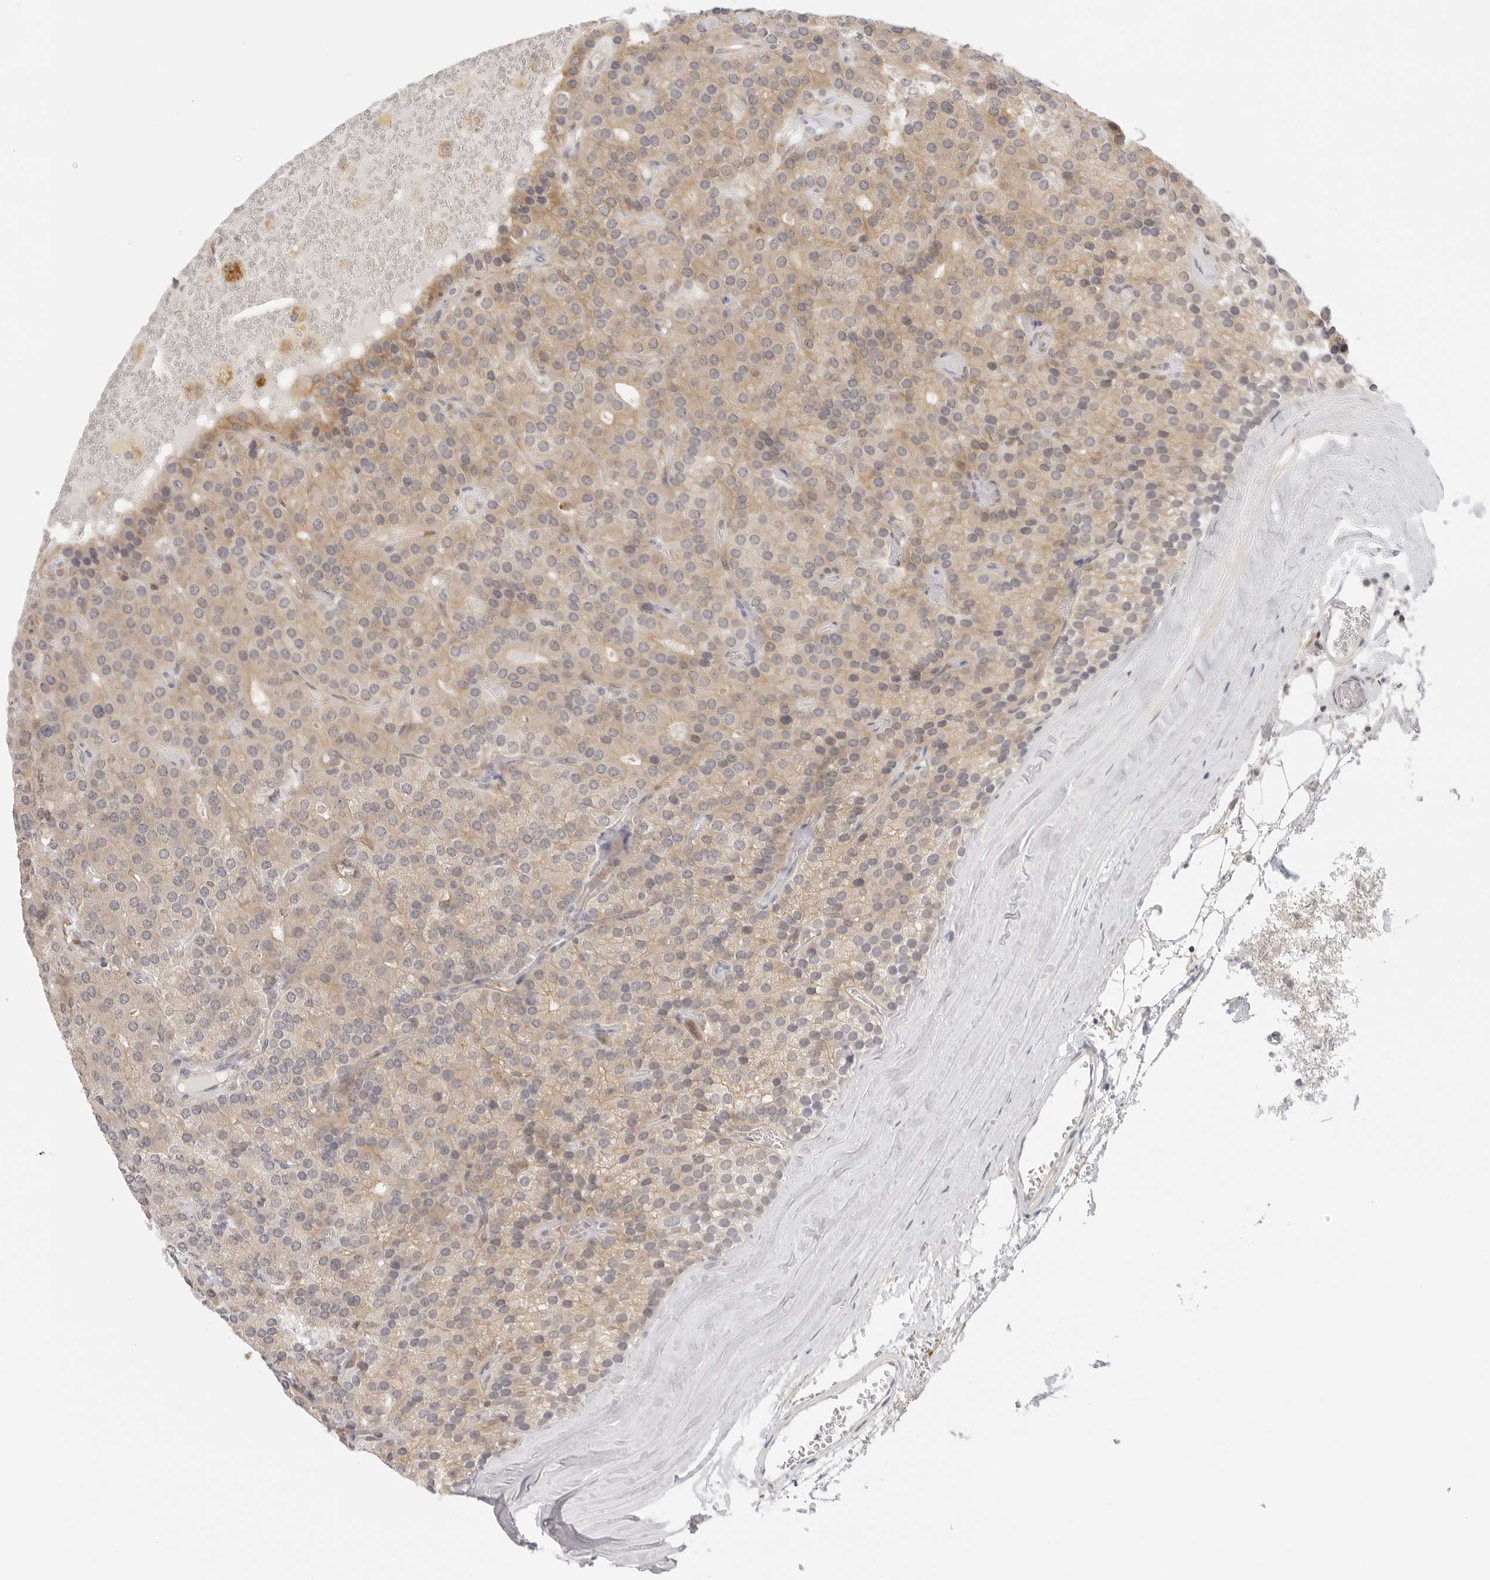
{"staining": {"intensity": "moderate", "quantity": ">75%", "location": "cytoplasmic/membranous"}, "tissue": "parathyroid gland", "cell_type": "Glandular cells", "image_type": "normal", "snomed": [{"axis": "morphology", "description": "Normal tissue, NOS"}, {"axis": "morphology", "description": "Adenoma, NOS"}, {"axis": "topography", "description": "Parathyroid gland"}], "caption": "Parathyroid gland stained with a brown dye shows moderate cytoplasmic/membranous positive expression in approximately >75% of glandular cells.", "gene": "OSCP1", "patient": {"sex": "female", "age": 86}}